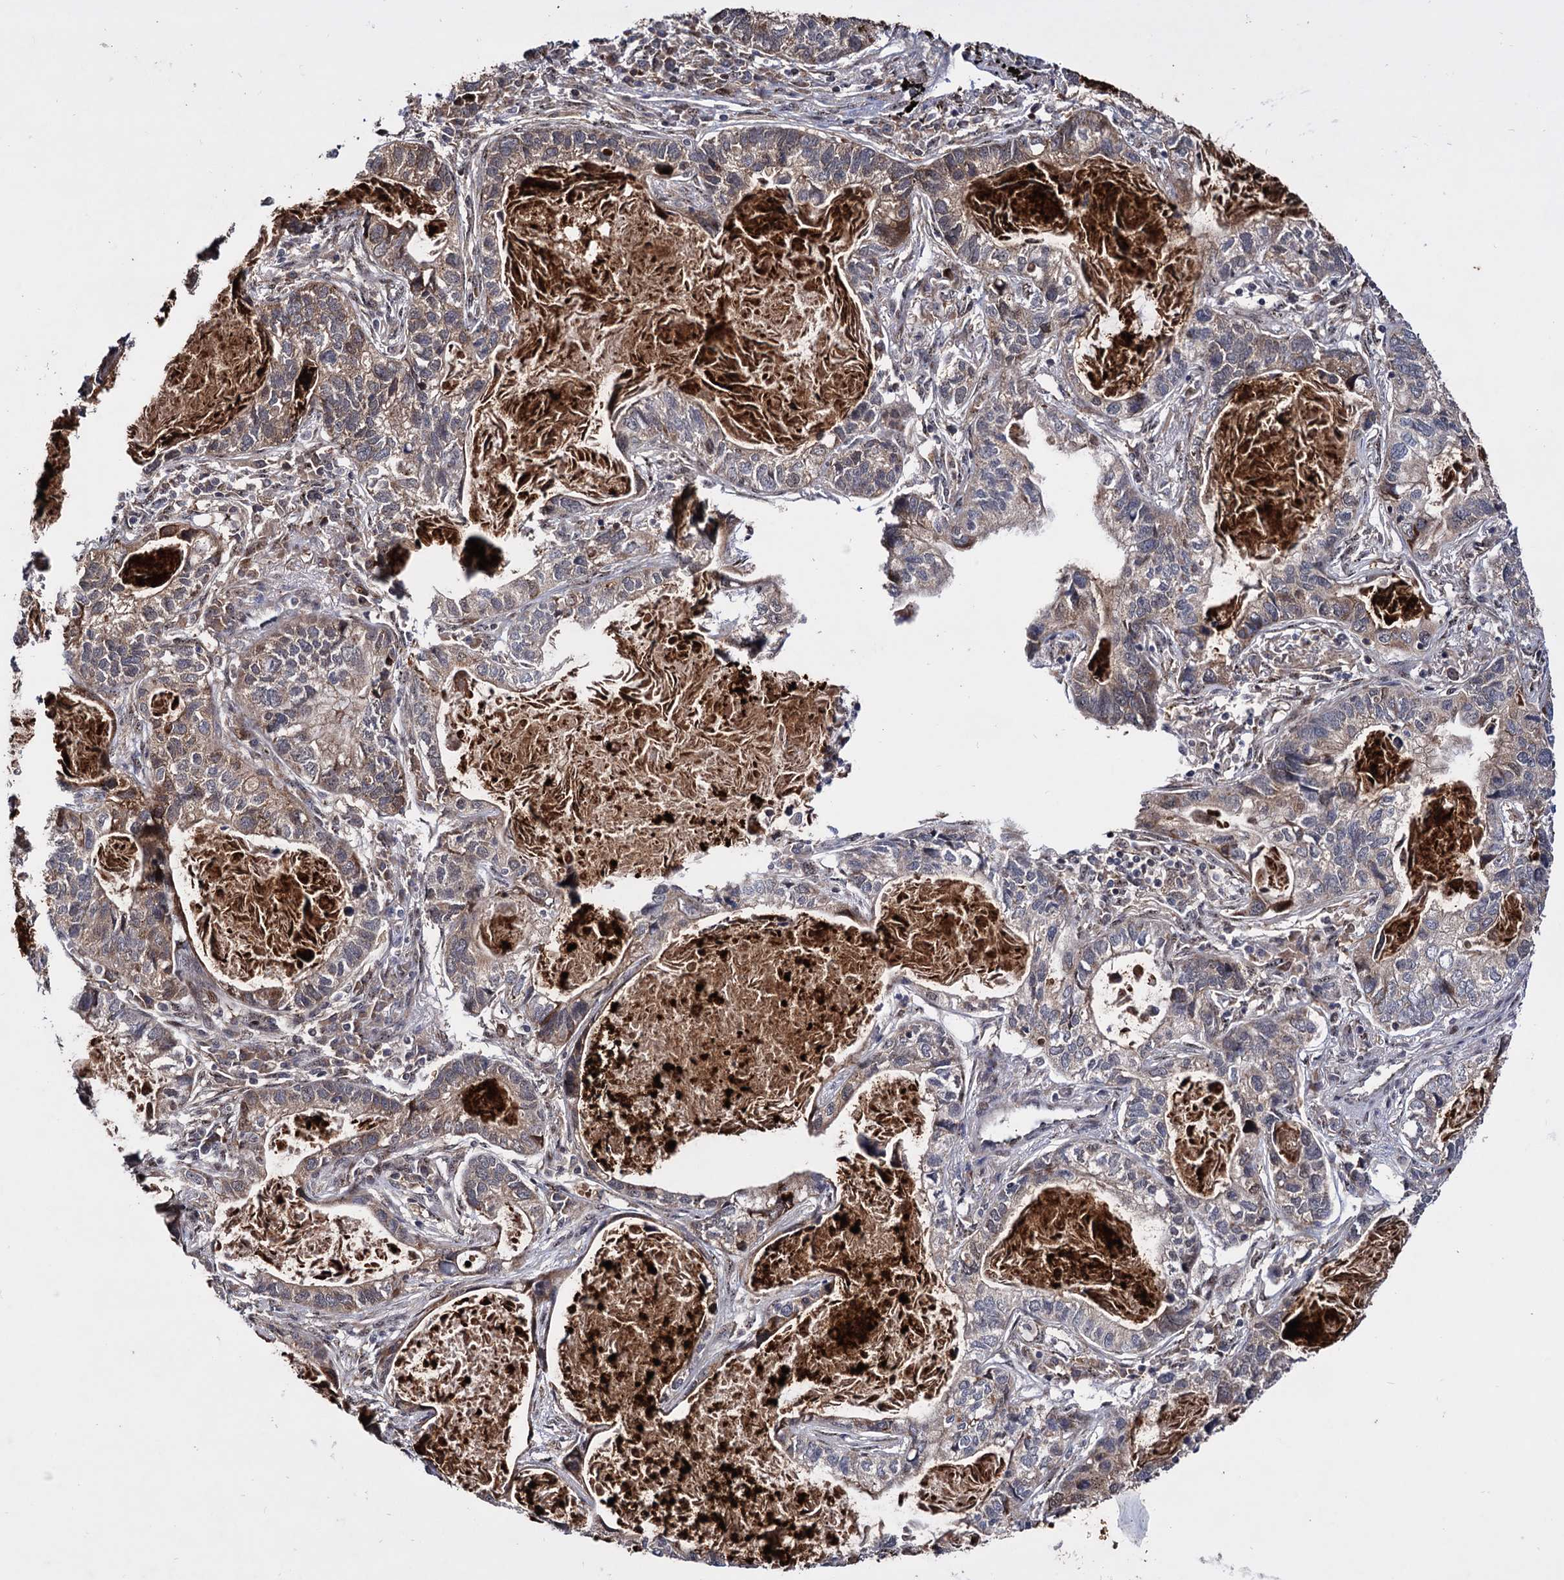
{"staining": {"intensity": "moderate", "quantity": "25%-75%", "location": "cytoplasmic/membranous,nuclear"}, "tissue": "lung cancer", "cell_type": "Tumor cells", "image_type": "cancer", "snomed": [{"axis": "morphology", "description": "Adenocarcinoma, NOS"}, {"axis": "topography", "description": "Lung"}], "caption": "Immunohistochemical staining of lung cancer demonstrates moderate cytoplasmic/membranous and nuclear protein staining in approximately 25%-75% of tumor cells.", "gene": "PIGB", "patient": {"sex": "male", "age": 67}}